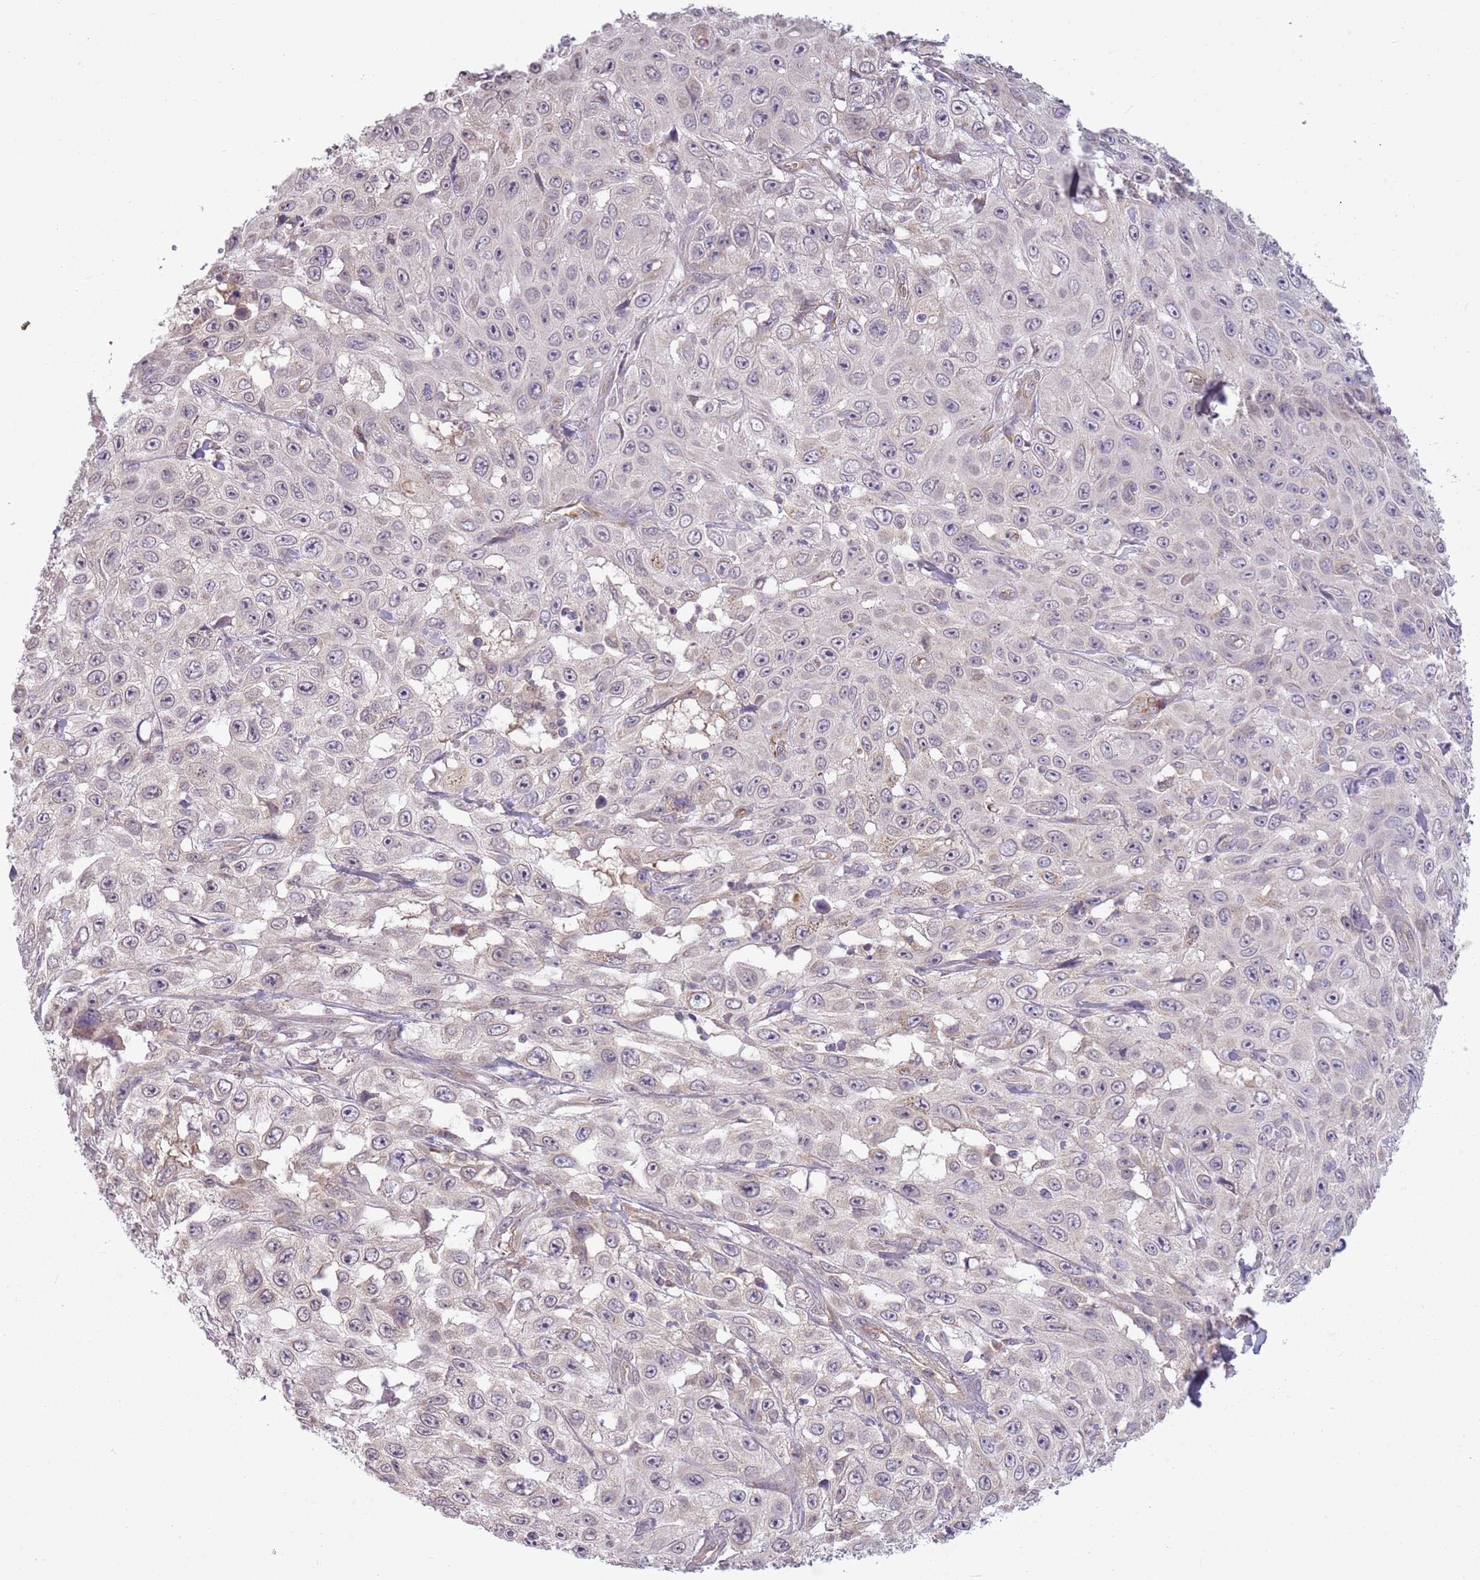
{"staining": {"intensity": "negative", "quantity": "none", "location": "none"}, "tissue": "skin cancer", "cell_type": "Tumor cells", "image_type": "cancer", "snomed": [{"axis": "morphology", "description": "Squamous cell carcinoma, NOS"}, {"axis": "topography", "description": "Skin"}], "caption": "Immunohistochemical staining of skin cancer demonstrates no significant expression in tumor cells. (Stains: DAB (3,3'-diaminobenzidine) immunohistochemistry (IHC) with hematoxylin counter stain, Microscopy: brightfield microscopy at high magnification).", "gene": "SKOR2", "patient": {"sex": "male", "age": 82}}